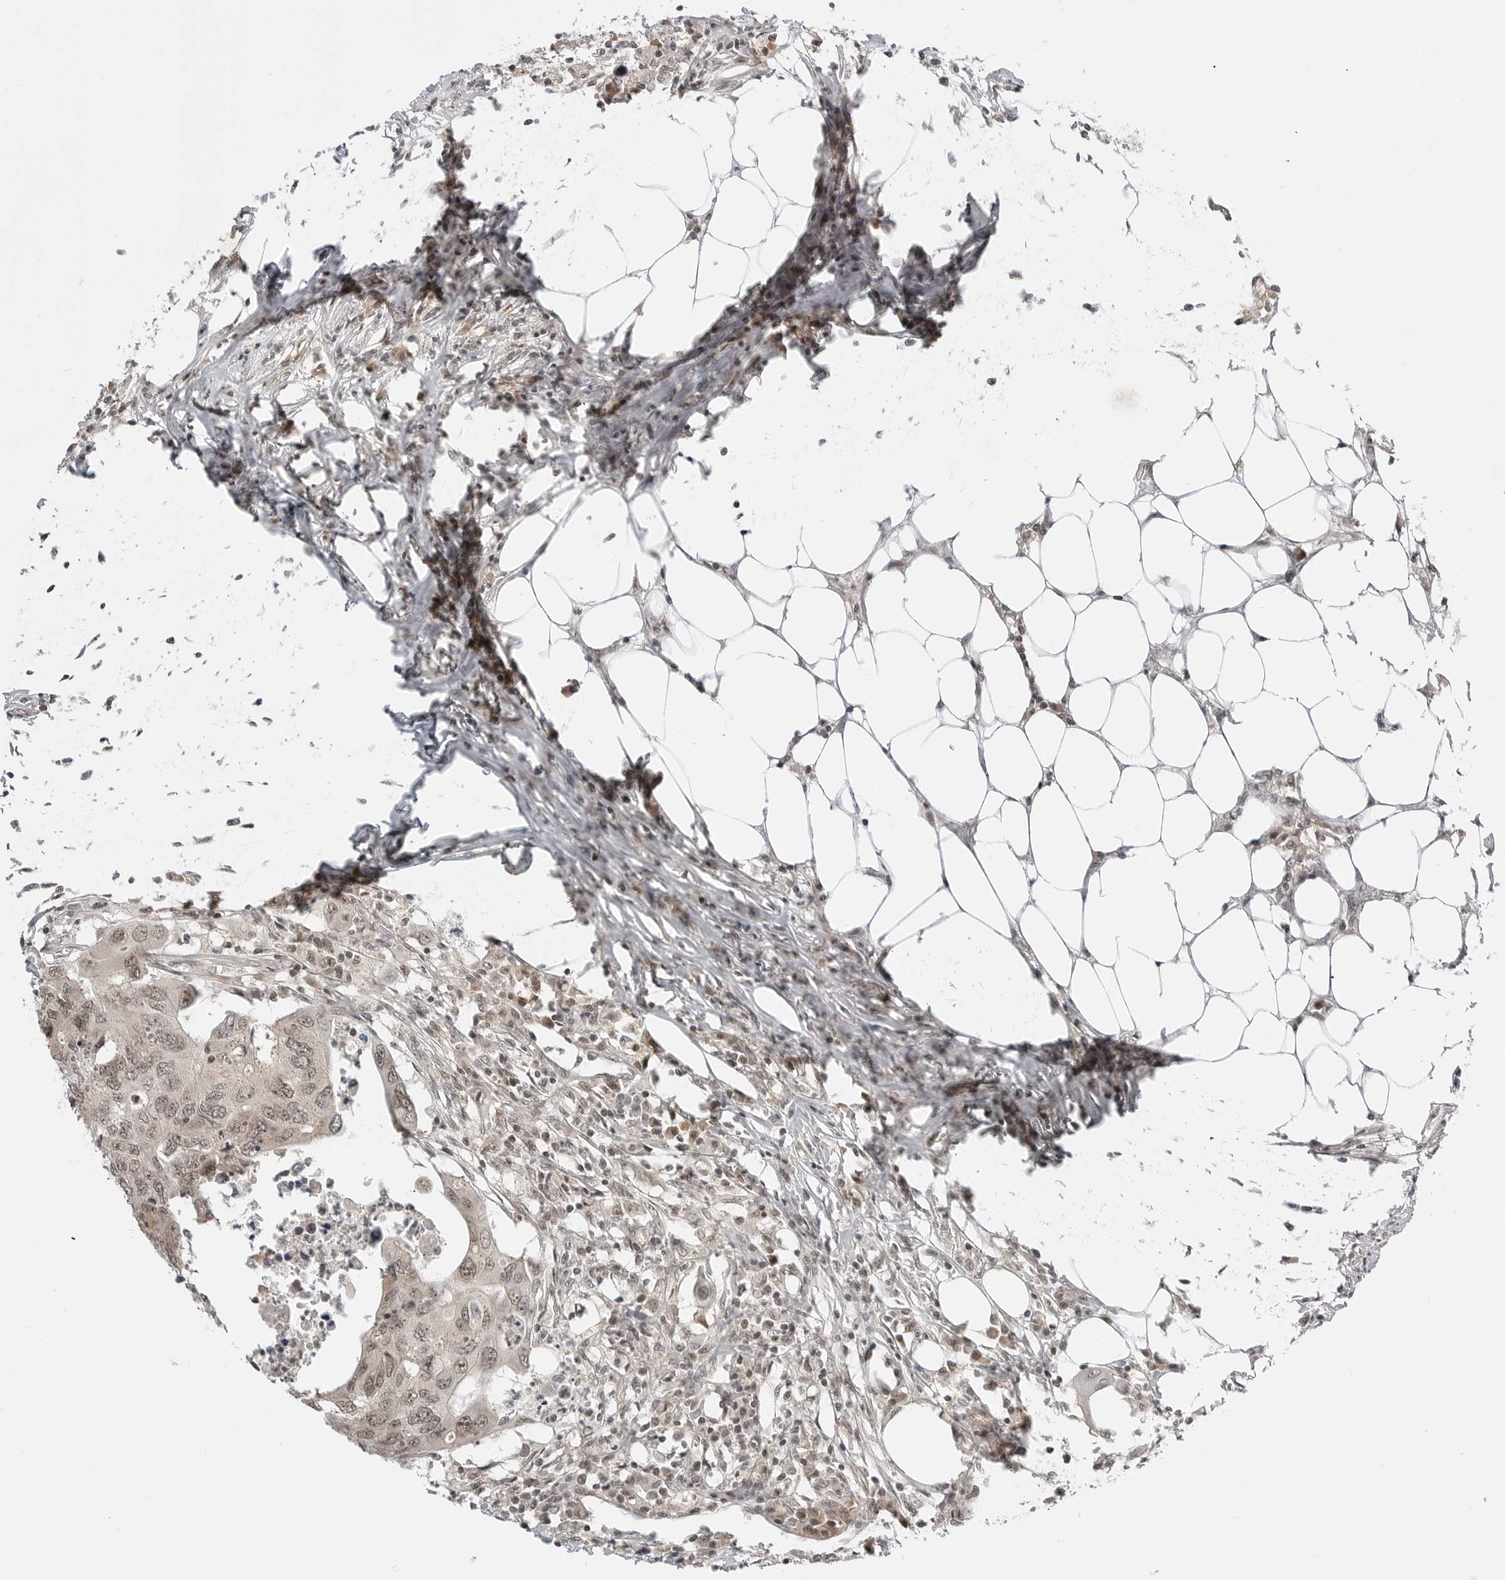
{"staining": {"intensity": "weak", "quantity": ">75%", "location": "cytoplasmic/membranous,nuclear"}, "tissue": "colorectal cancer", "cell_type": "Tumor cells", "image_type": "cancer", "snomed": [{"axis": "morphology", "description": "Adenocarcinoma, NOS"}, {"axis": "topography", "description": "Colon"}], "caption": "A brown stain labels weak cytoplasmic/membranous and nuclear positivity of a protein in human adenocarcinoma (colorectal) tumor cells. The staining was performed using DAB (3,3'-diaminobenzidine) to visualize the protein expression in brown, while the nuclei were stained in blue with hematoxylin (Magnification: 20x).", "gene": "C8orf33", "patient": {"sex": "male", "age": 71}}